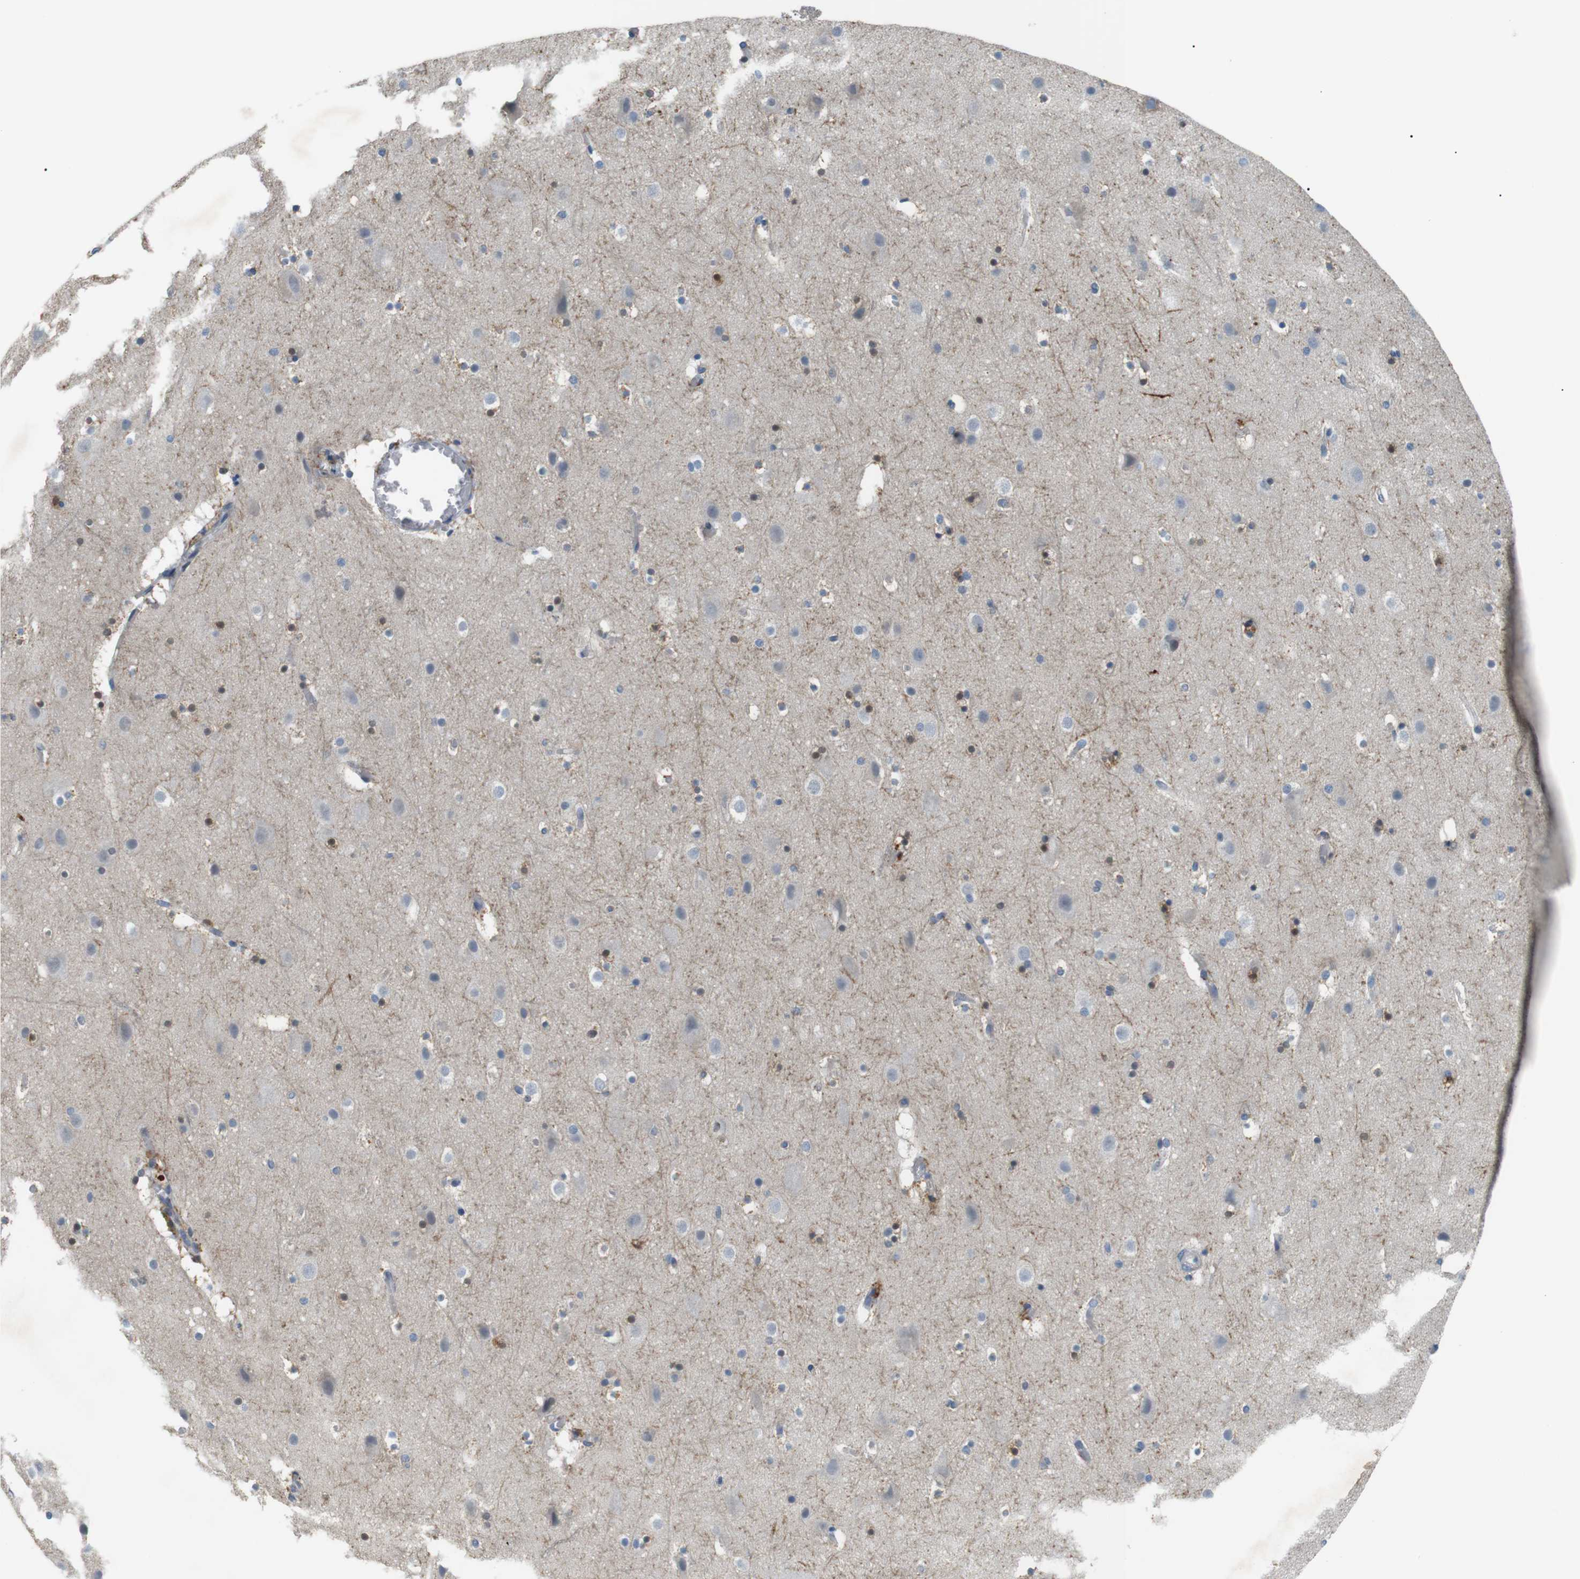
{"staining": {"intensity": "moderate", "quantity": "25%-75%", "location": "cytoplasmic/membranous"}, "tissue": "cerebral cortex", "cell_type": "Endothelial cells", "image_type": "normal", "snomed": [{"axis": "morphology", "description": "Normal tissue, NOS"}, {"axis": "topography", "description": "Cerebral cortex"}], "caption": "Moderate cytoplasmic/membranous protein expression is identified in about 25%-75% of endothelial cells in cerebral cortex.", "gene": "MTARC2", "patient": {"sex": "male", "age": 45}}